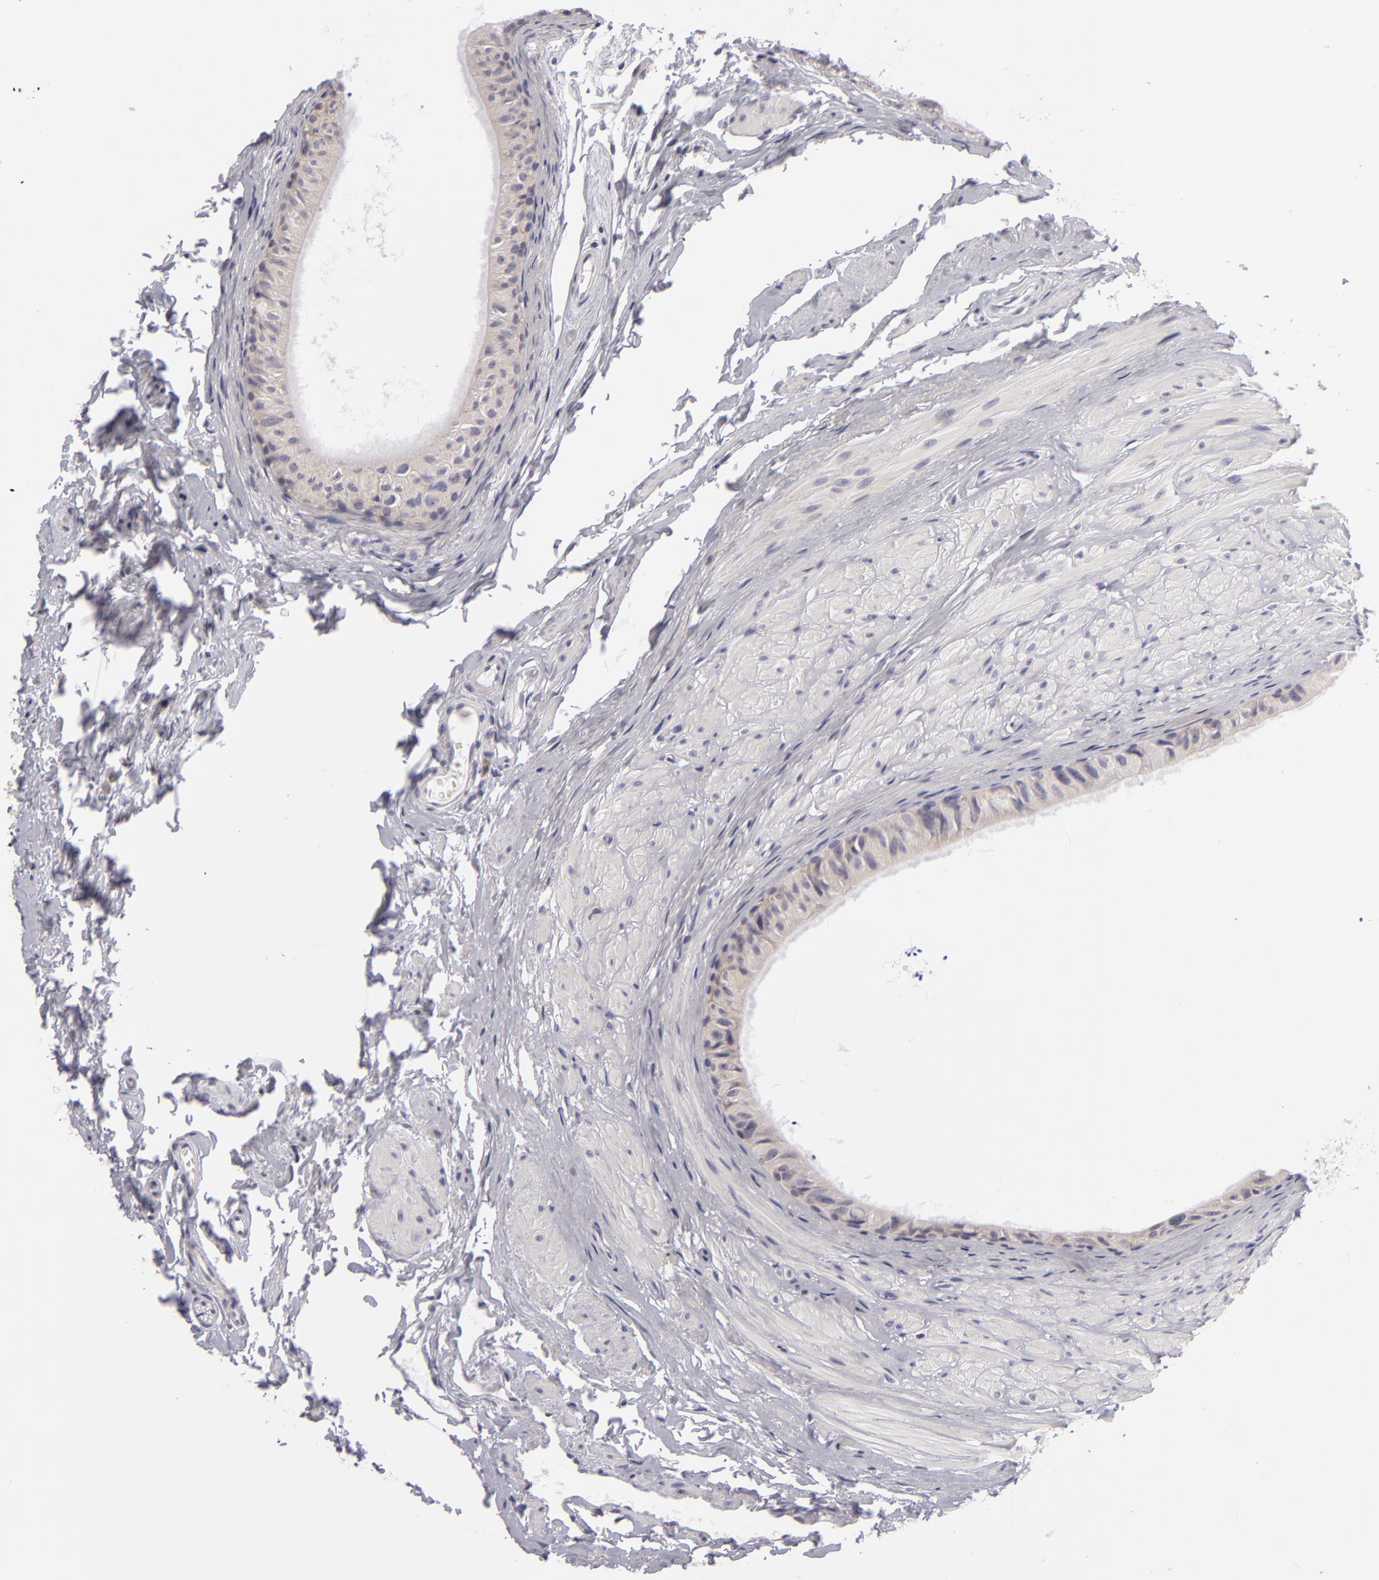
{"staining": {"intensity": "weak", "quantity": ">75%", "location": "cytoplasmic/membranous"}, "tissue": "epididymis", "cell_type": "Glandular cells", "image_type": "normal", "snomed": [{"axis": "morphology", "description": "Normal tissue, NOS"}, {"axis": "topography", "description": "Epididymis"}], "caption": "Glandular cells demonstrate weak cytoplasmic/membranous staining in about >75% of cells in normal epididymis.", "gene": "ATP2B3", "patient": {"sex": "male", "age": 77}}